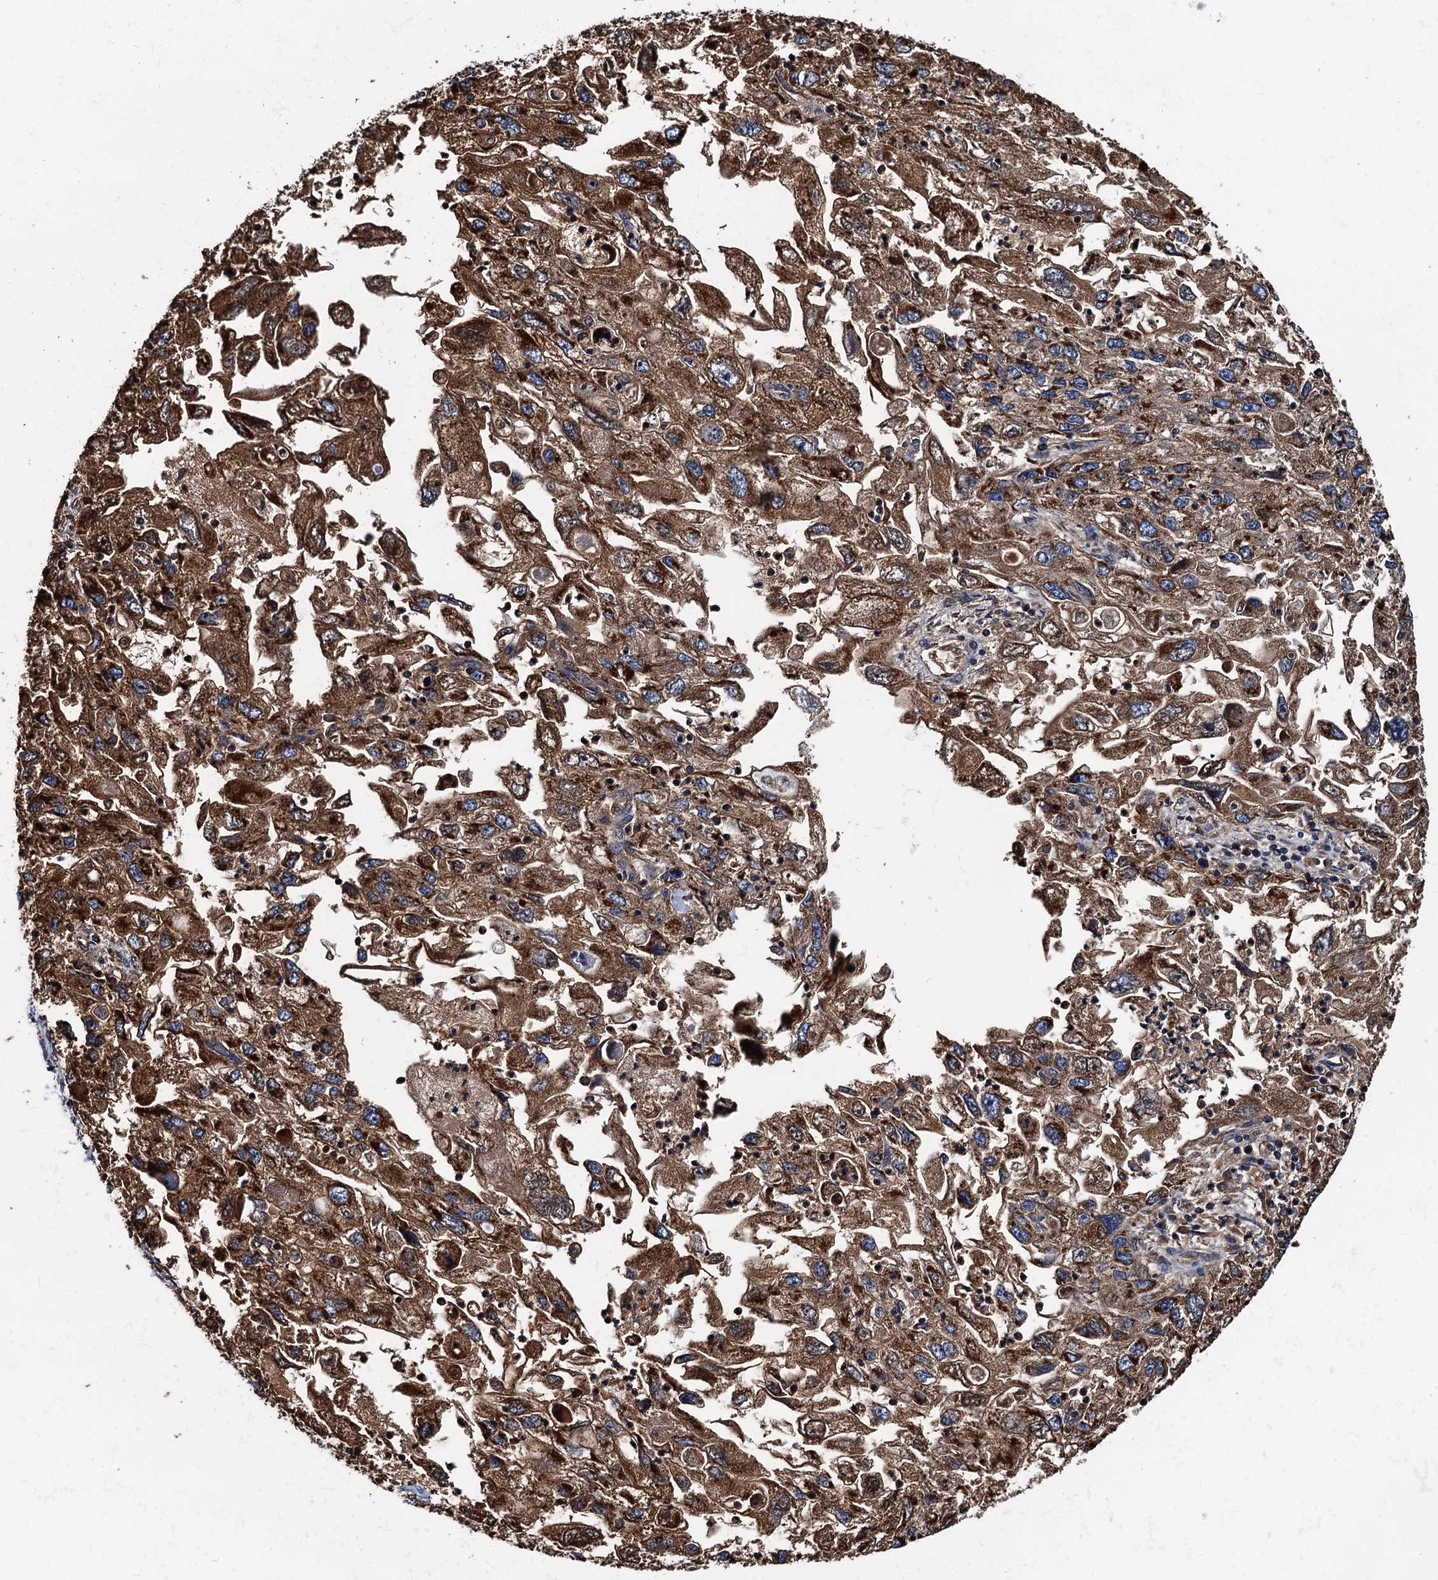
{"staining": {"intensity": "strong", "quantity": ">75%", "location": "cytoplasmic/membranous"}, "tissue": "endometrial cancer", "cell_type": "Tumor cells", "image_type": "cancer", "snomed": [{"axis": "morphology", "description": "Adenocarcinoma, NOS"}, {"axis": "topography", "description": "Endometrium"}], "caption": "The photomicrograph shows a brown stain indicating the presence of a protein in the cytoplasmic/membranous of tumor cells in adenocarcinoma (endometrial).", "gene": "AAGAB", "patient": {"sex": "female", "age": 49}}